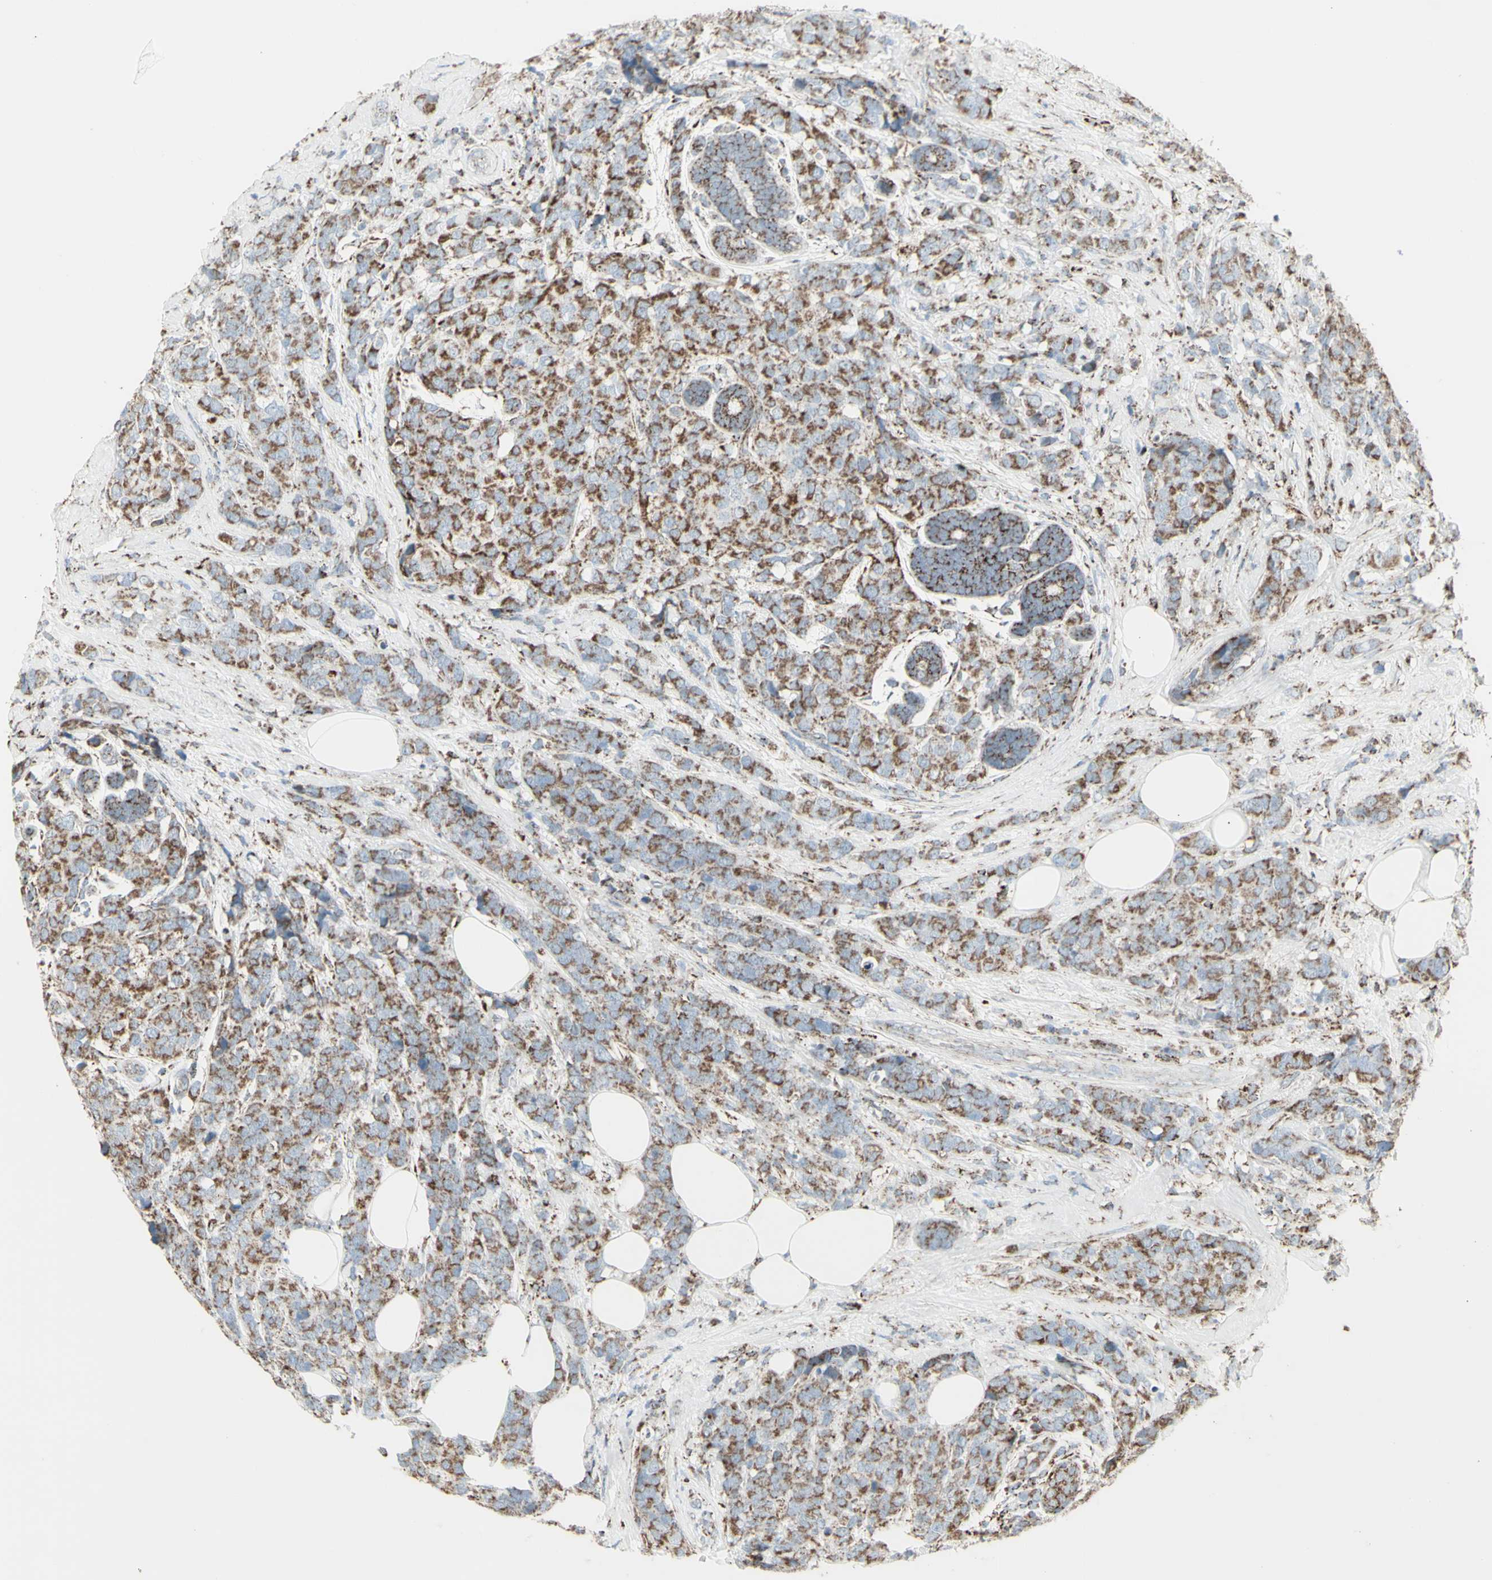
{"staining": {"intensity": "moderate", "quantity": ">75%", "location": "cytoplasmic/membranous"}, "tissue": "breast cancer", "cell_type": "Tumor cells", "image_type": "cancer", "snomed": [{"axis": "morphology", "description": "Lobular carcinoma"}, {"axis": "topography", "description": "Breast"}], "caption": "This histopathology image exhibits immunohistochemistry (IHC) staining of breast lobular carcinoma, with medium moderate cytoplasmic/membranous positivity in about >75% of tumor cells.", "gene": "PLGRKT", "patient": {"sex": "female", "age": 59}}